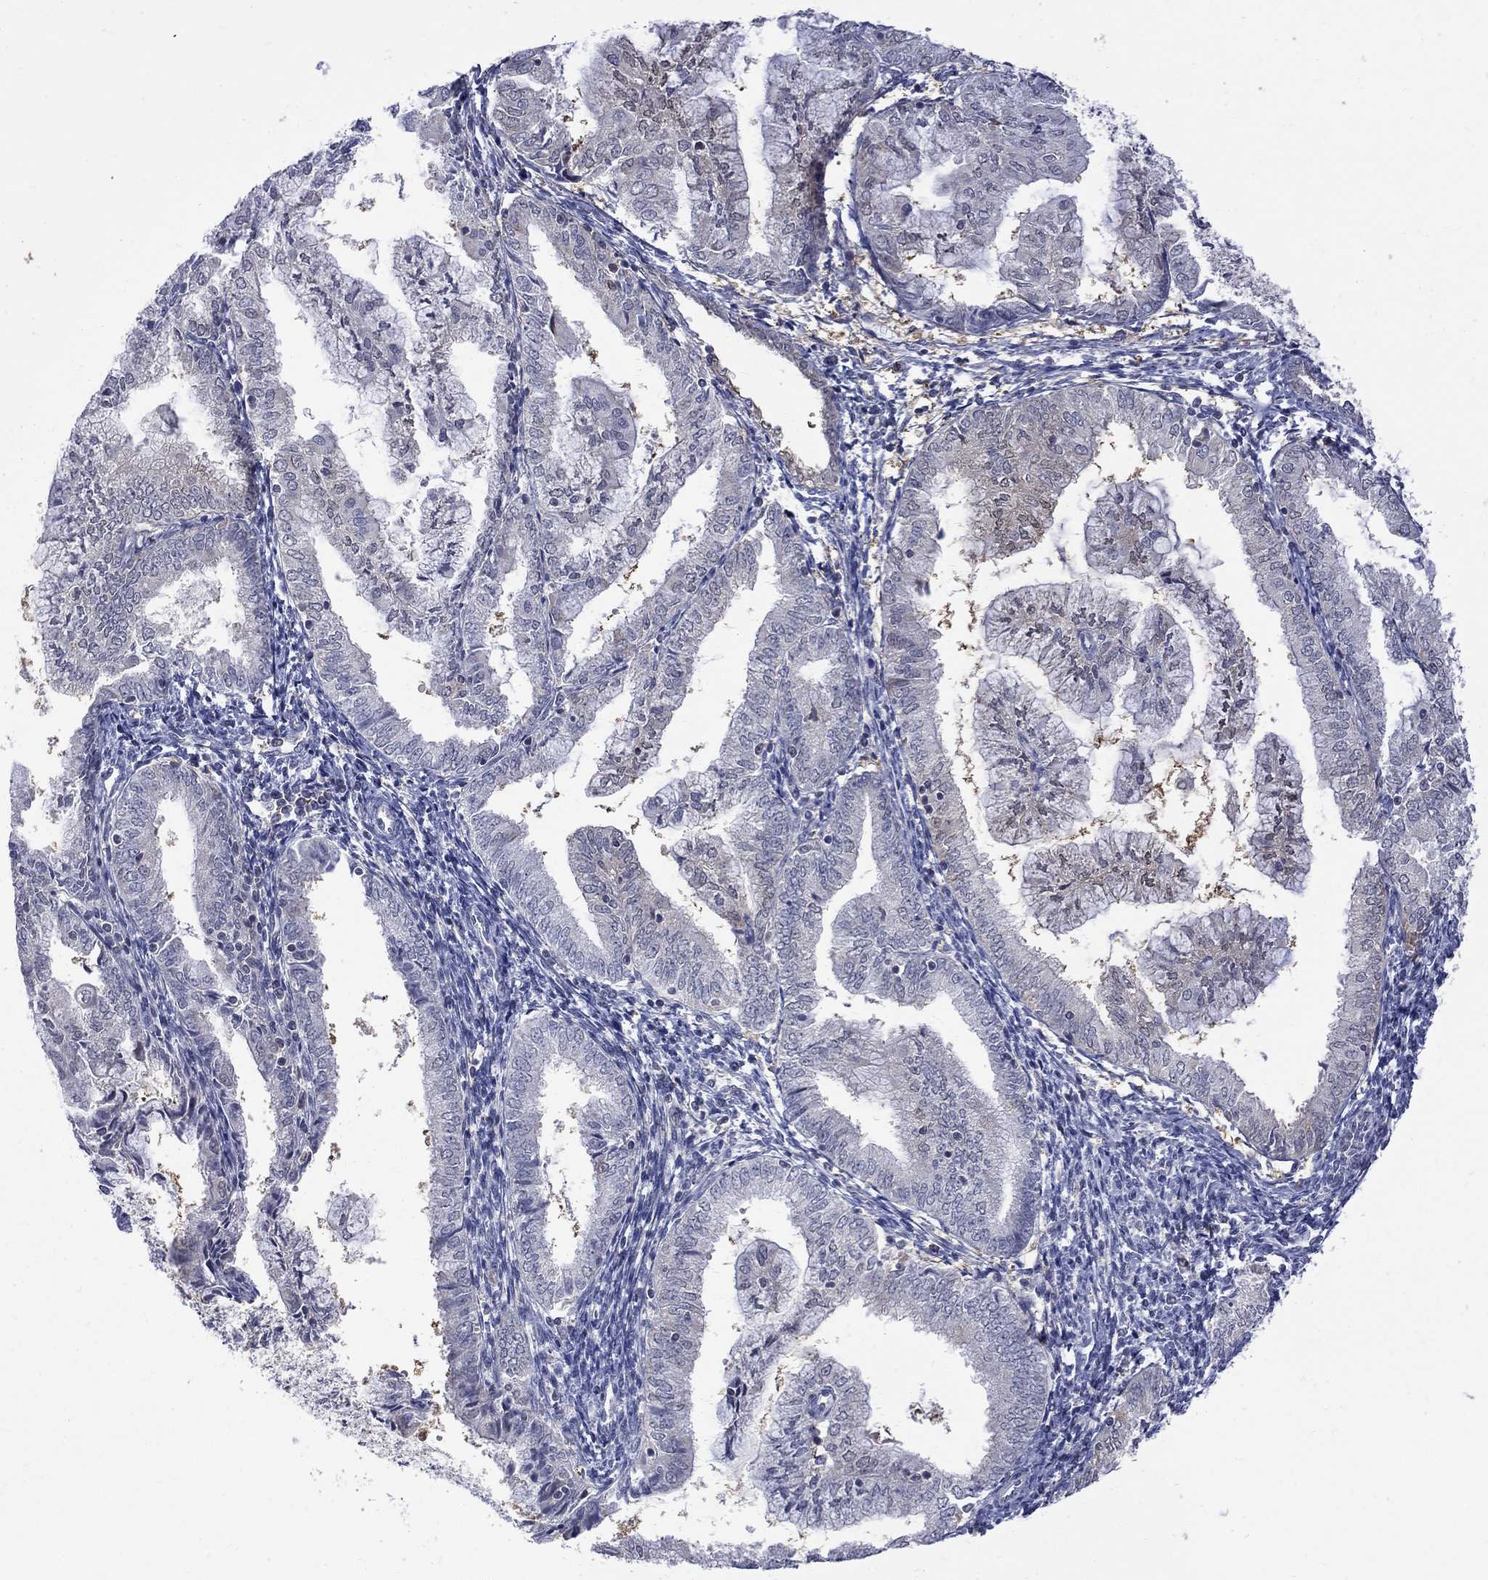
{"staining": {"intensity": "negative", "quantity": "none", "location": "none"}, "tissue": "endometrial cancer", "cell_type": "Tumor cells", "image_type": "cancer", "snomed": [{"axis": "morphology", "description": "Adenocarcinoma, NOS"}, {"axis": "topography", "description": "Endometrium"}], "caption": "The photomicrograph exhibits no staining of tumor cells in endometrial adenocarcinoma.", "gene": "HKDC1", "patient": {"sex": "female", "age": 56}}